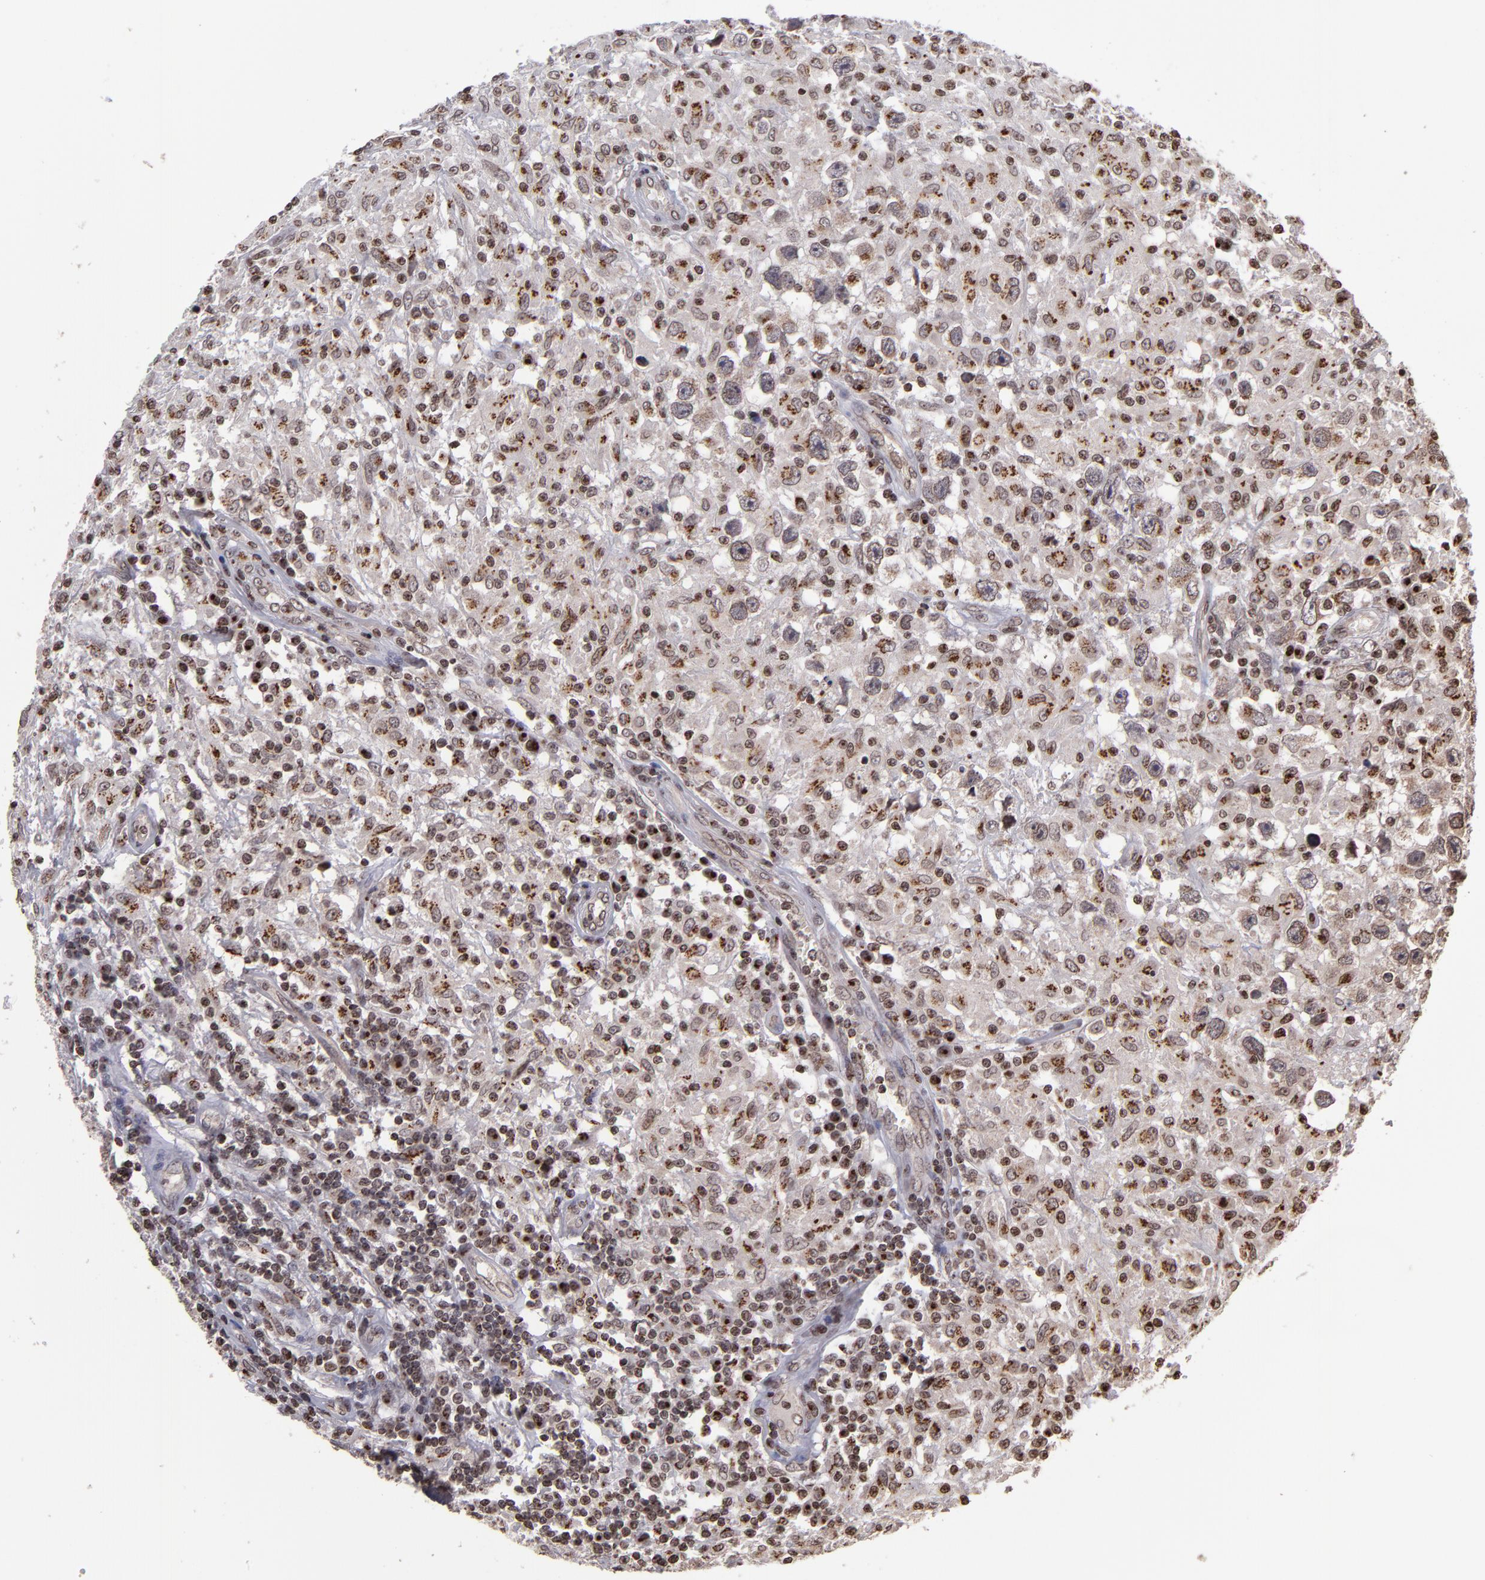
{"staining": {"intensity": "moderate", "quantity": ">75%", "location": "cytoplasmic/membranous,nuclear"}, "tissue": "testis cancer", "cell_type": "Tumor cells", "image_type": "cancer", "snomed": [{"axis": "morphology", "description": "Seminoma, NOS"}, {"axis": "topography", "description": "Testis"}], "caption": "Immunohistochemical staining of testis cancer displays medium levels of moderate cytoplasmic/membranous and nuclear protein expression in about >75% of tumor cells.", "gene": "CSDC2", "patient": {"sex": "male", "age": 34}}